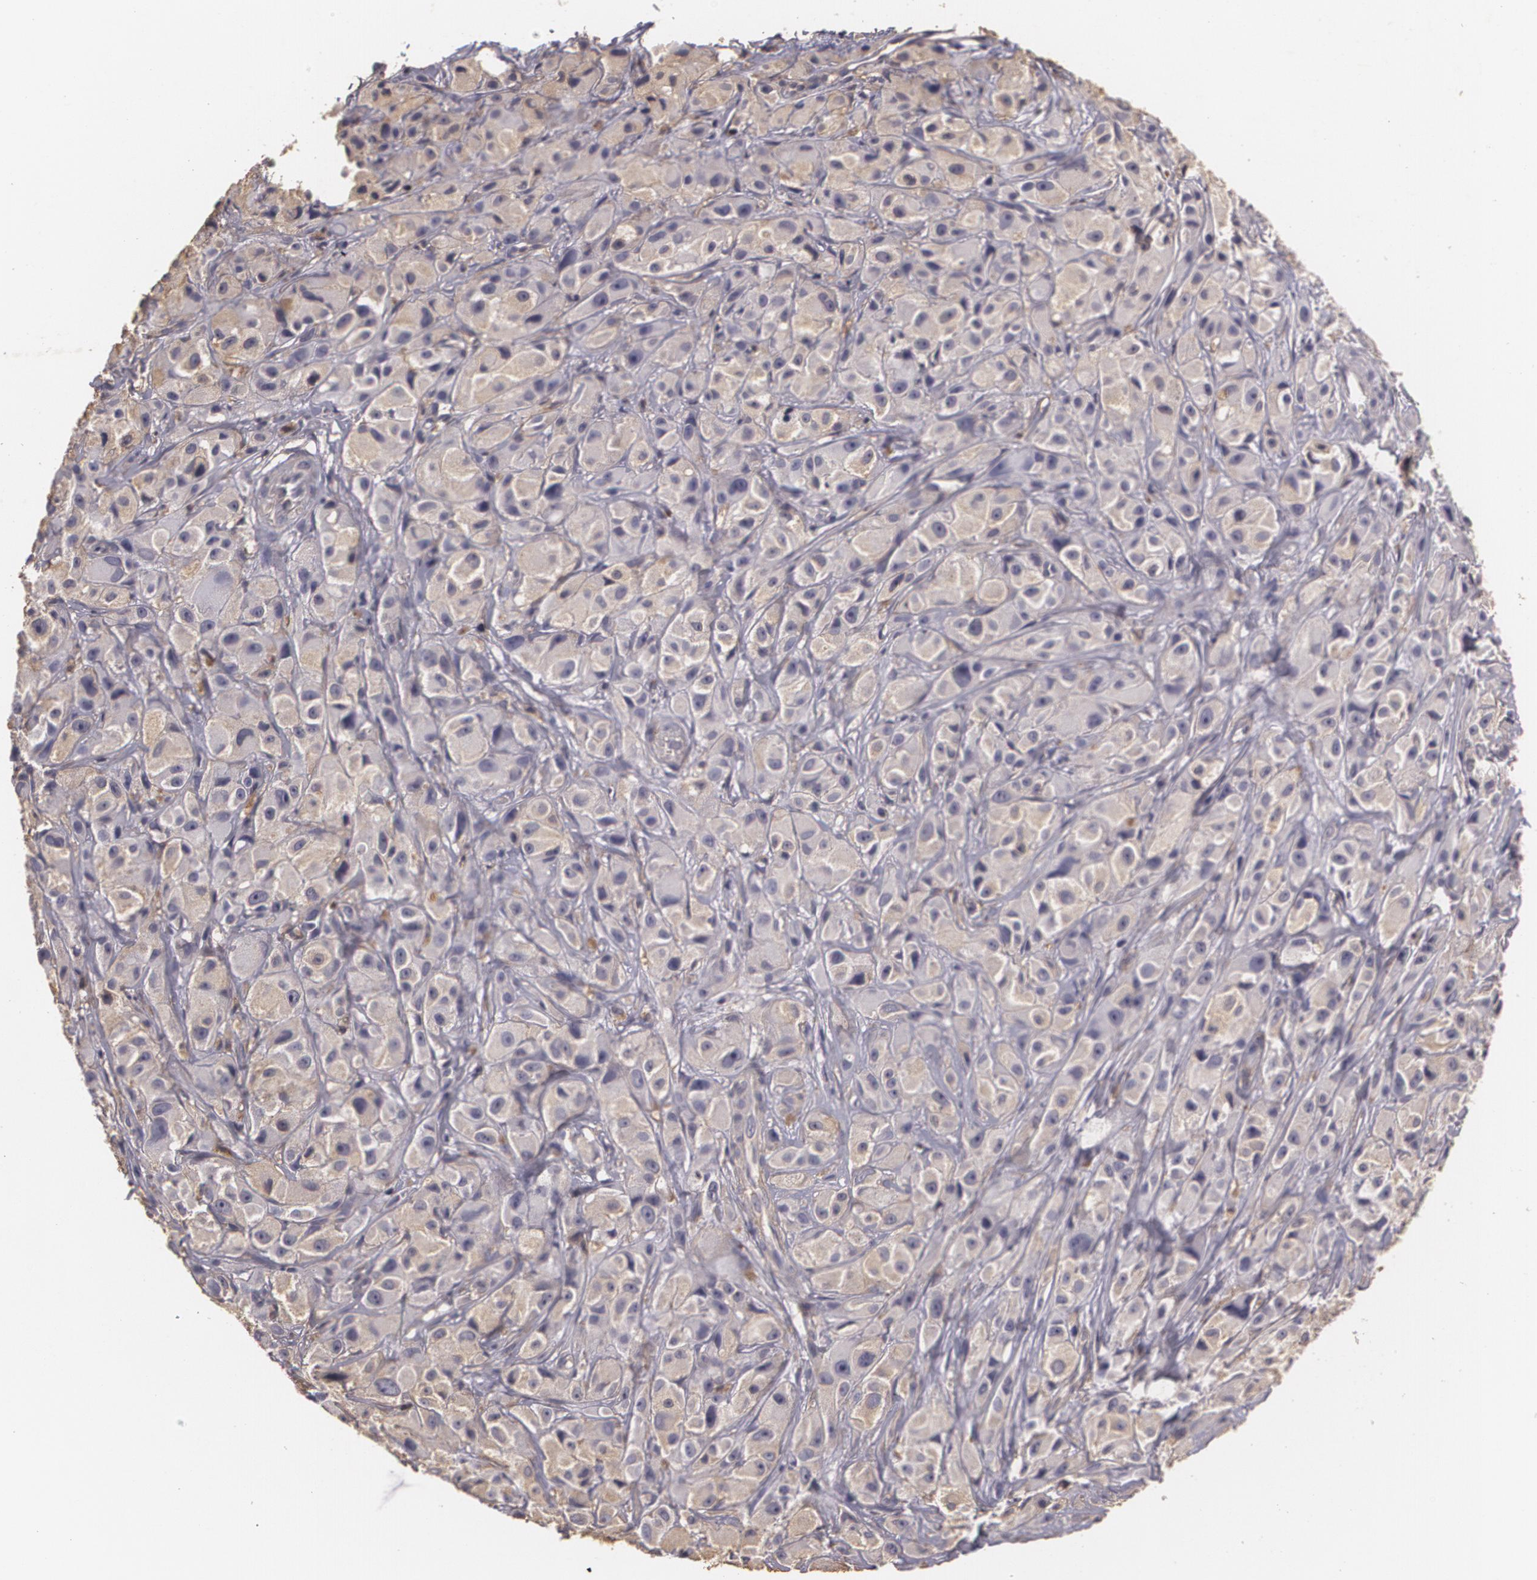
{"staining": {"intensity": "moderate", "quantity": ">75%", "location": "cytoplasmic/membranous"}, "tissue": "melanoma", "cell_type": "Tumor cells", "image_type": "cancer", "snomed": [{"axis": "morphology", "description": "Malignant melanoma, NOS"}, {"axis": "topography", "description": "Skin"}], "caption": "A high-resolution histopathology image shows immunohistochemistry (IHC) staining of melanoma, which displays moderate cytoplasmic/membranous expression in about >75% of tumor cells.", "gene": "KCNA4", "patient": {"sex": "male", "age": 56}}